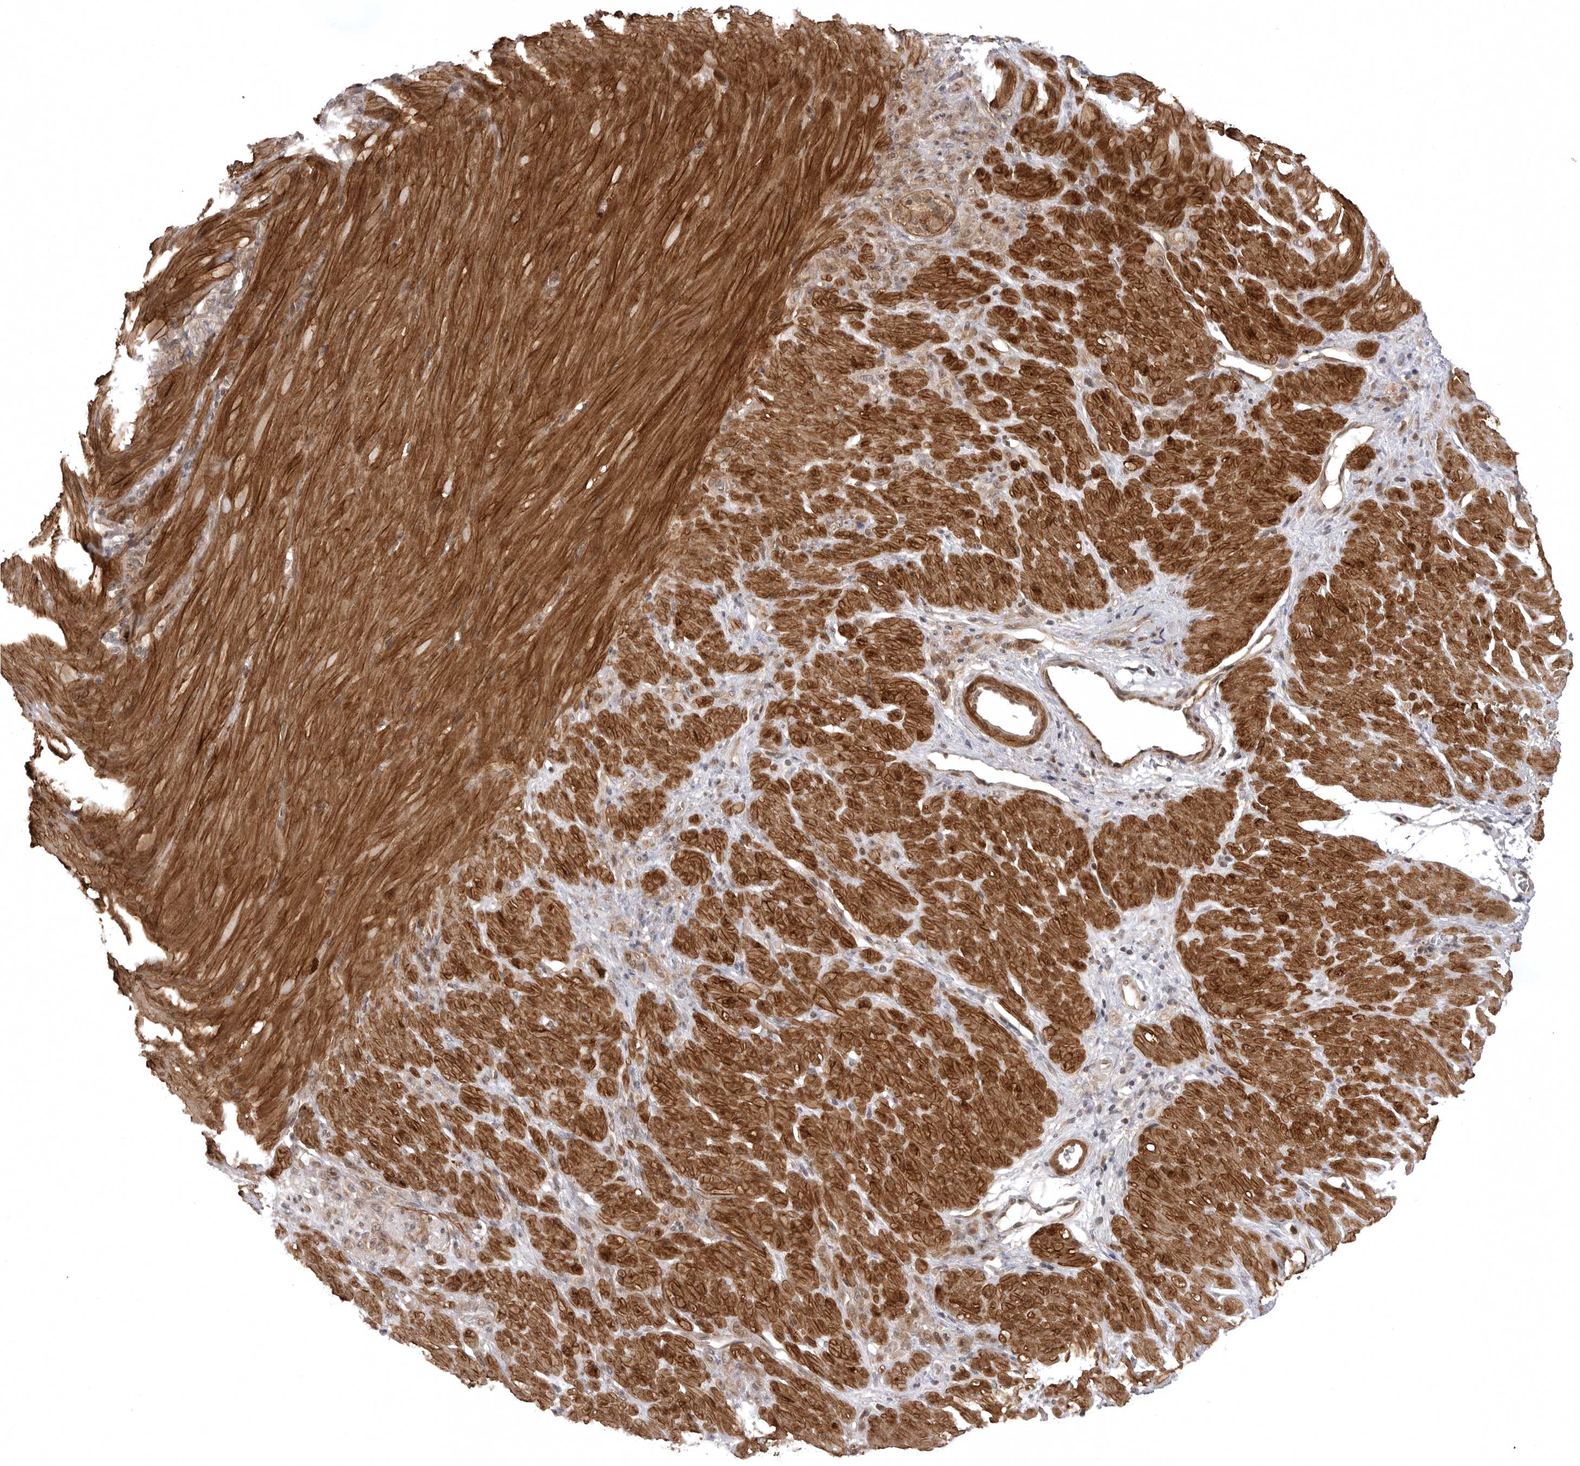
{"staining": {"intensity": "weak", "quantity": "<25%", "location": "cytoplasmic/membranous,nuclear"}, "tissue": "stomach cancer", "cell_type": "Tumor cells", "image_type": "cancer", "snomed": [{"axis": "morphology", "description": "Normal tissue, NOS"}, {"axis": "morphology", "description": "Adenocarcinoma, NOS"}, {"axis": "topography", "description": "Stomach"}], "caption": "Stomach cancer stained for a protein using immunohistochemistry (IHC) reveals no expression tumor cells.", "gene": "SORBS1", "patient": {"sex": "male", "age": 82}}